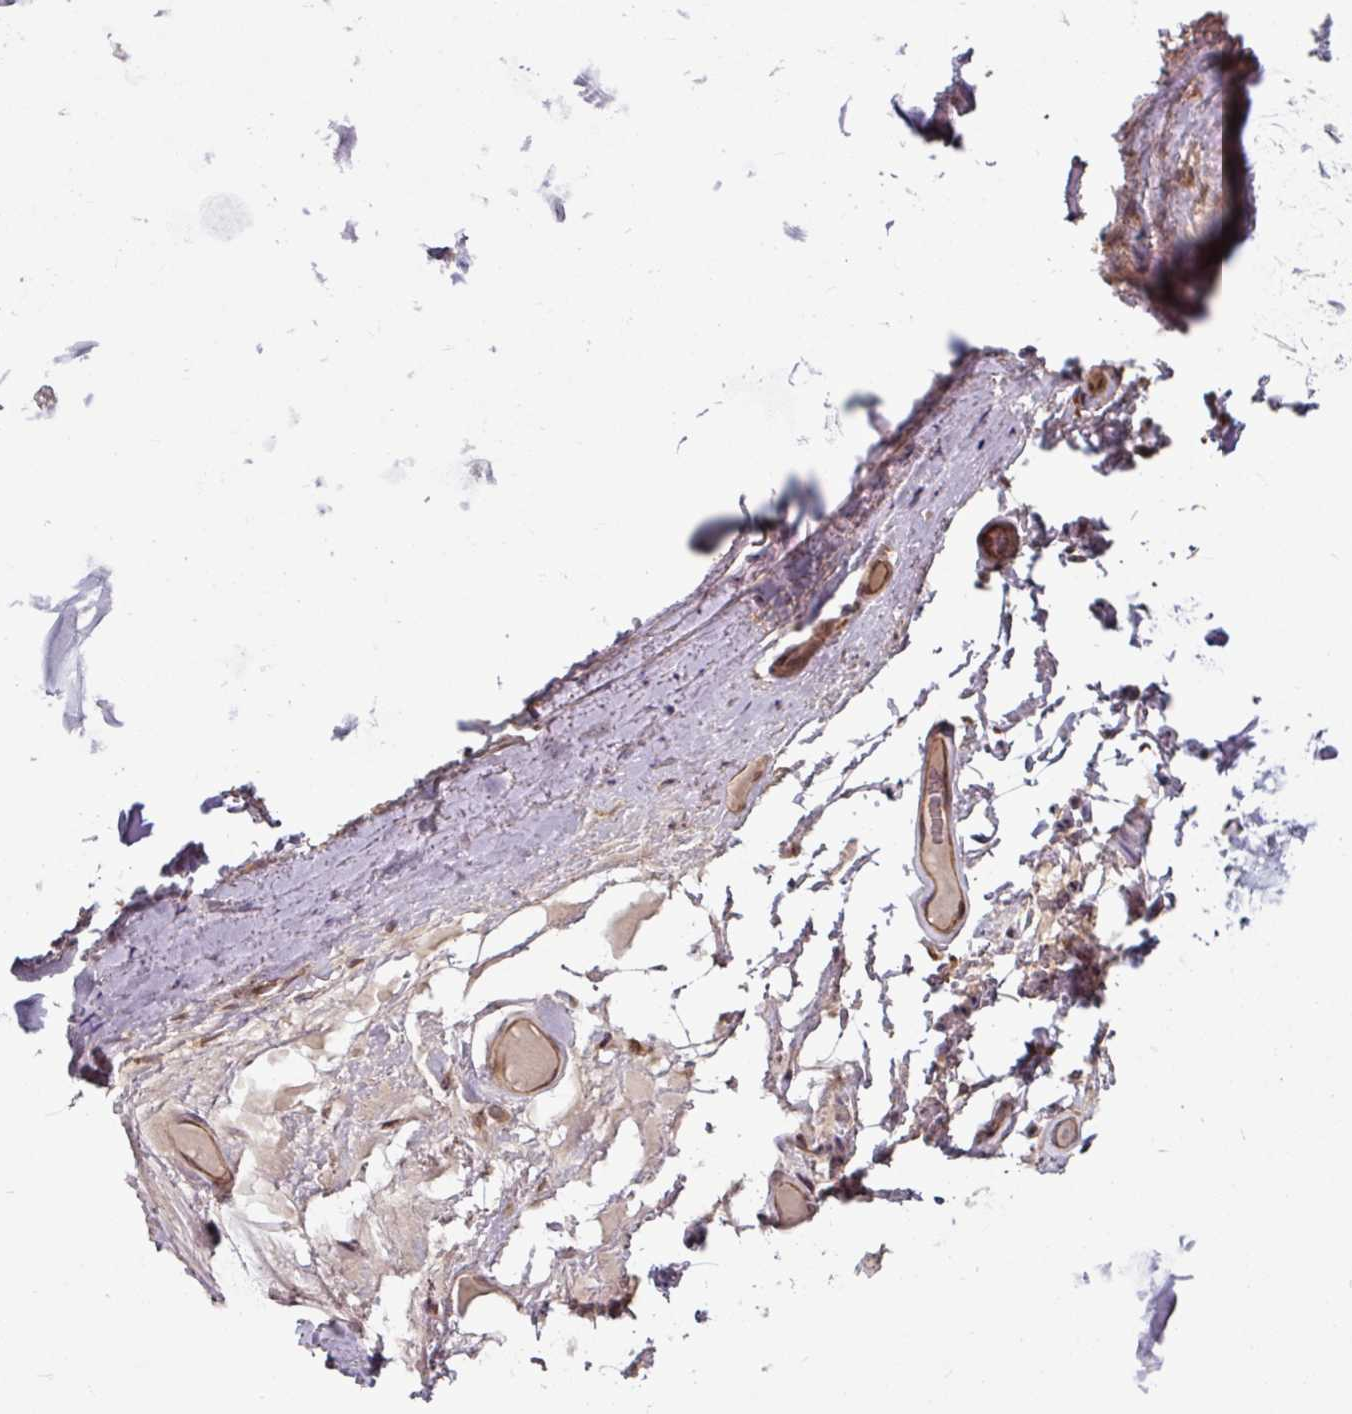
{"staining": {"intensity": "moderate", "quantity": "25%-75%", "location": "cytoplasmic/membranous"}, "tissue": "soft tissue", "cell_type": "Chondrocytes", "image_type": "normal", "snomed": [{"axis": "morphology", "description": "Normal tissue, NOS"}, {"axis": "topography", "description": "Bronchus"}], "caption": "The immunohistochemical stain highlights moderate cytoplasmic/membranous staining in chondrocytes of normal soft tissue.", "gene": "RAB5A", "patient": {"sex": "male", "age": 70}}